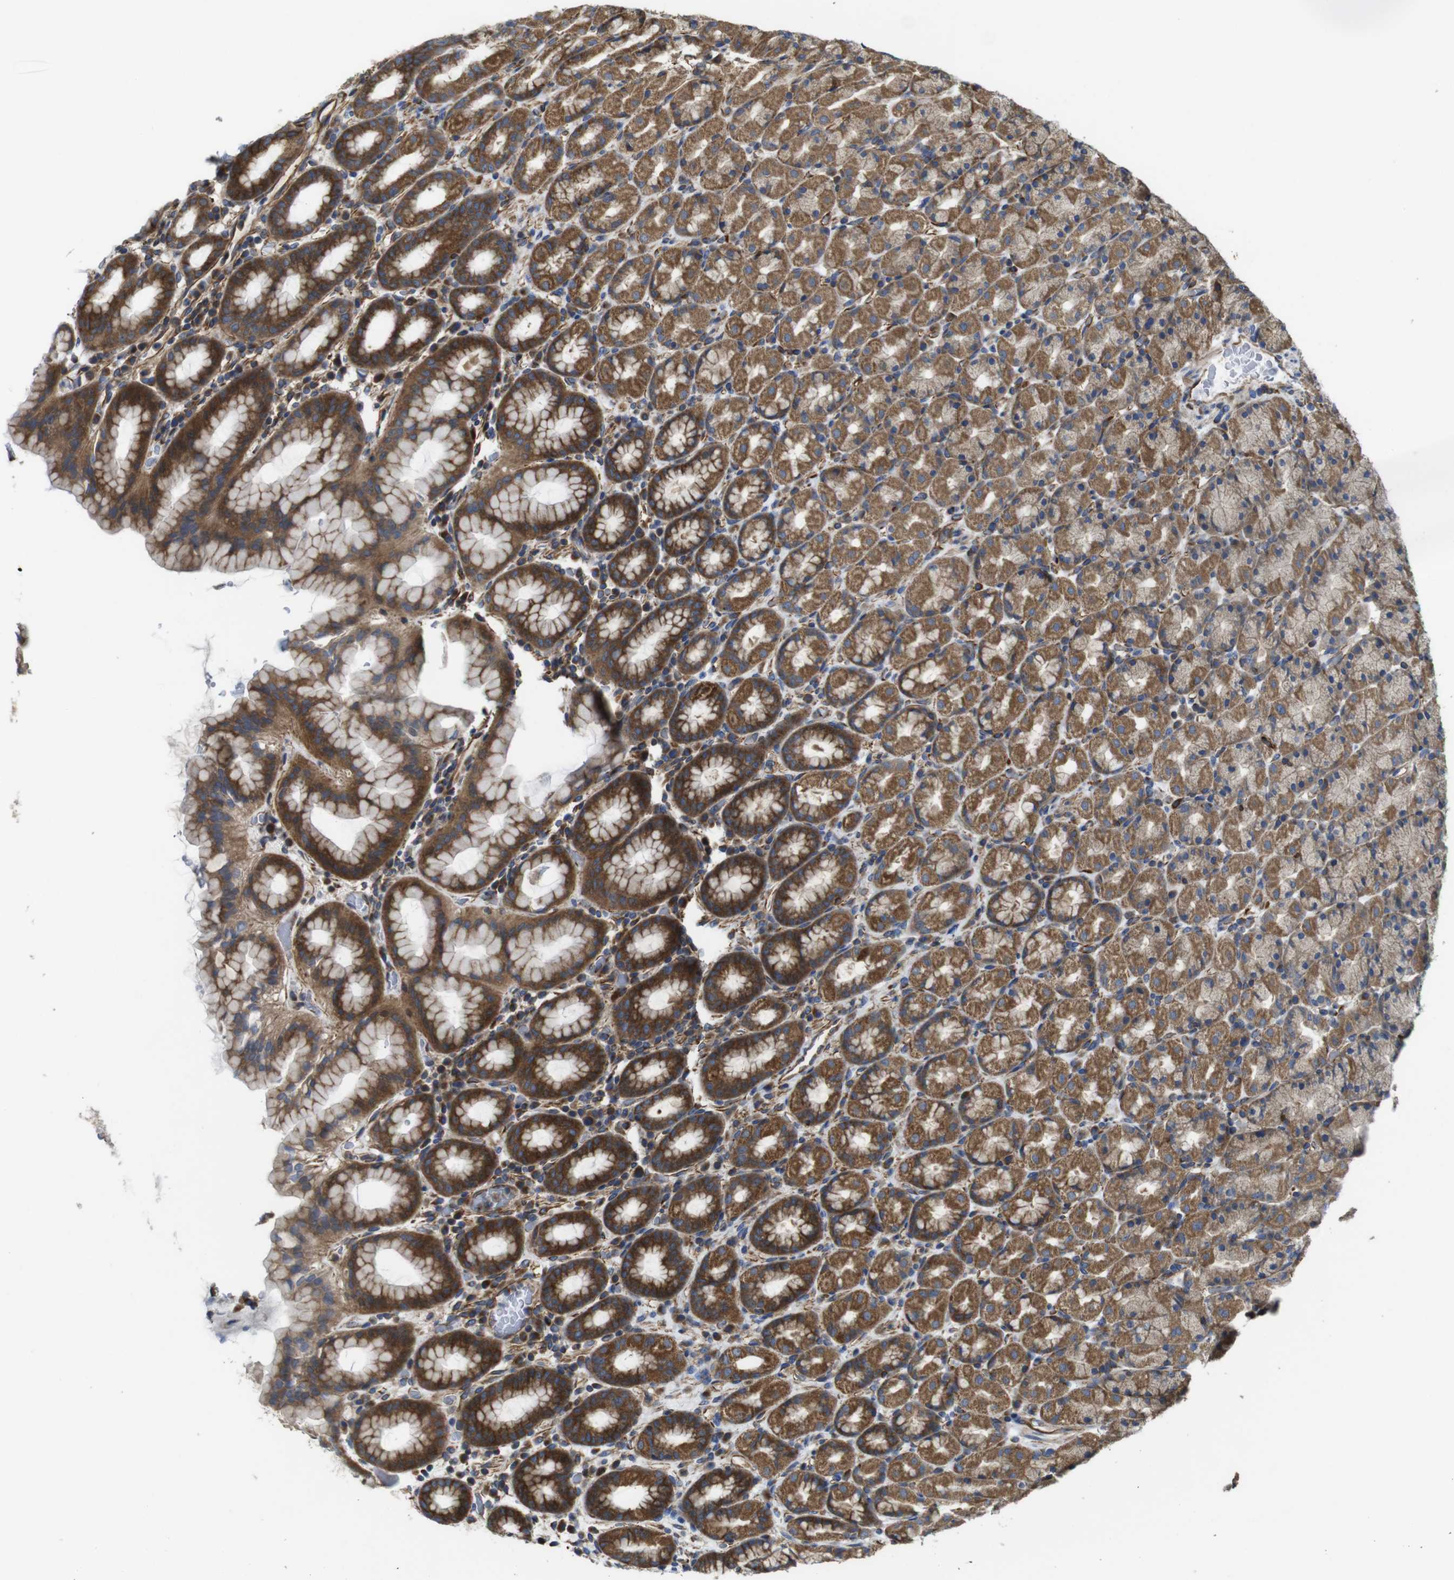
{"staining": {"intensity": "moderate", "quantity": ">75%", "location": "cytoplasmic/membranous"}, "tissue": "stomach", "cell_type": "Glandular cells", "image_type": "normal", "snomed": [{"axis": "morphology", "description": "Normal tissue, NOS"}, {"axis": "topography", "description": "Stomach, upper"}], "caption": "Immunohistochemistry (IHC) of unremarkable human stomach demonstrates medium levels of moderate cytoplasmic/membranous staining in approximately >75% of glandular cells.", "gene": "POMK", "patient": {"sex": "male", "age": 68}}